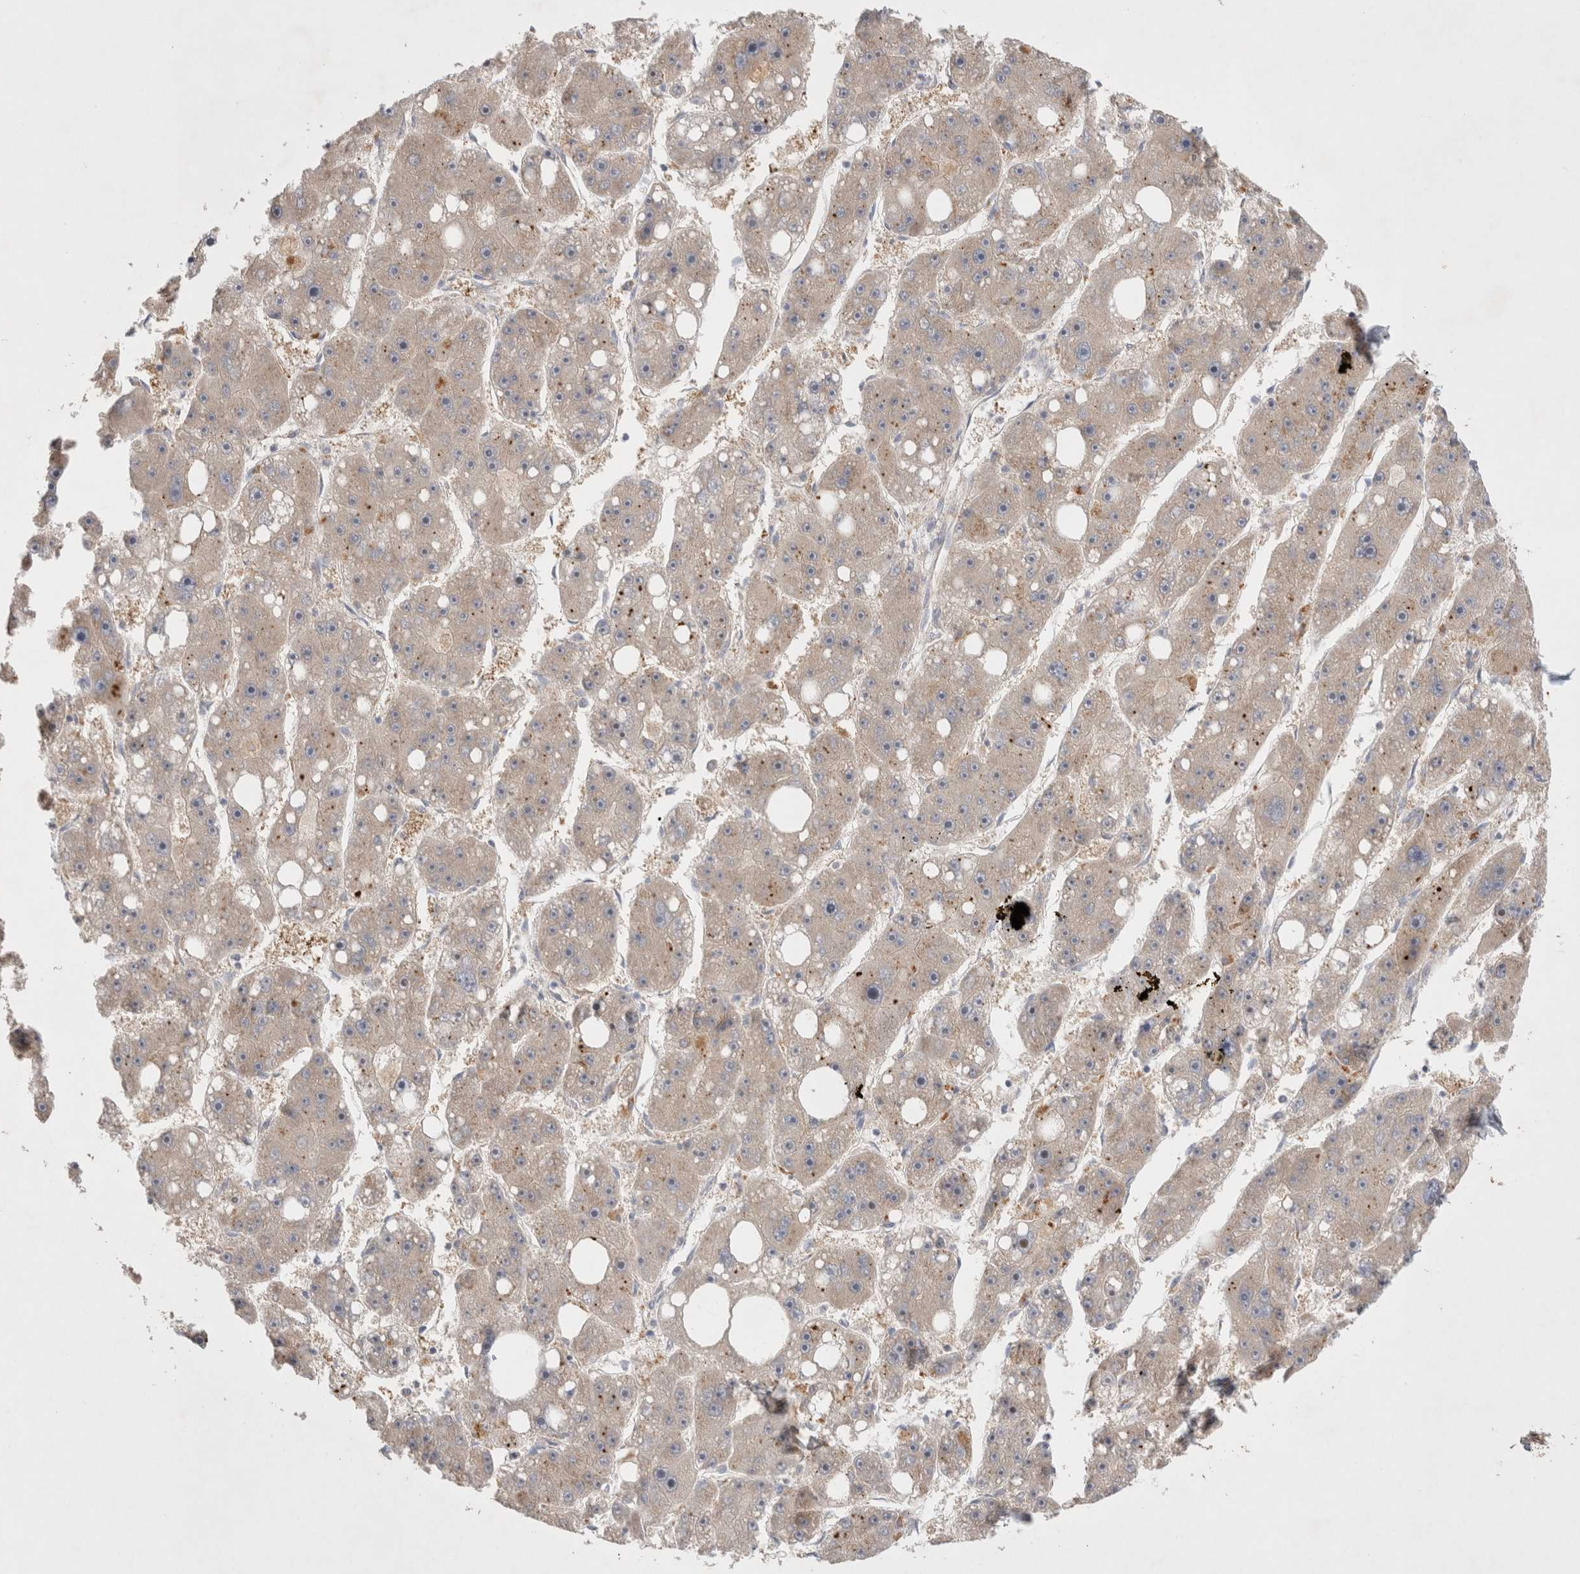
{"staining": {"intensity": "moderate", "quantity": "25%-75%", "location": "cytoplasmic/membranous"}, "tissue": "liver cancer", "cell_type": "Tumor cells", "image_type": "cancer", "snomed": [{"axis": "morphology", "description": "Carcinoma, Hepatocellular, NOS"}, {"axis": "topography", "description": "Liver"}], "caption": "Liver cancer was stained to show a protein in brown. There is medium levels of moderate cytoplasmic/membranous expression in about 25%-75% of tumor cells.", "gene": "TBC1D16", "patient": {"sex": "female", "age": 61}}